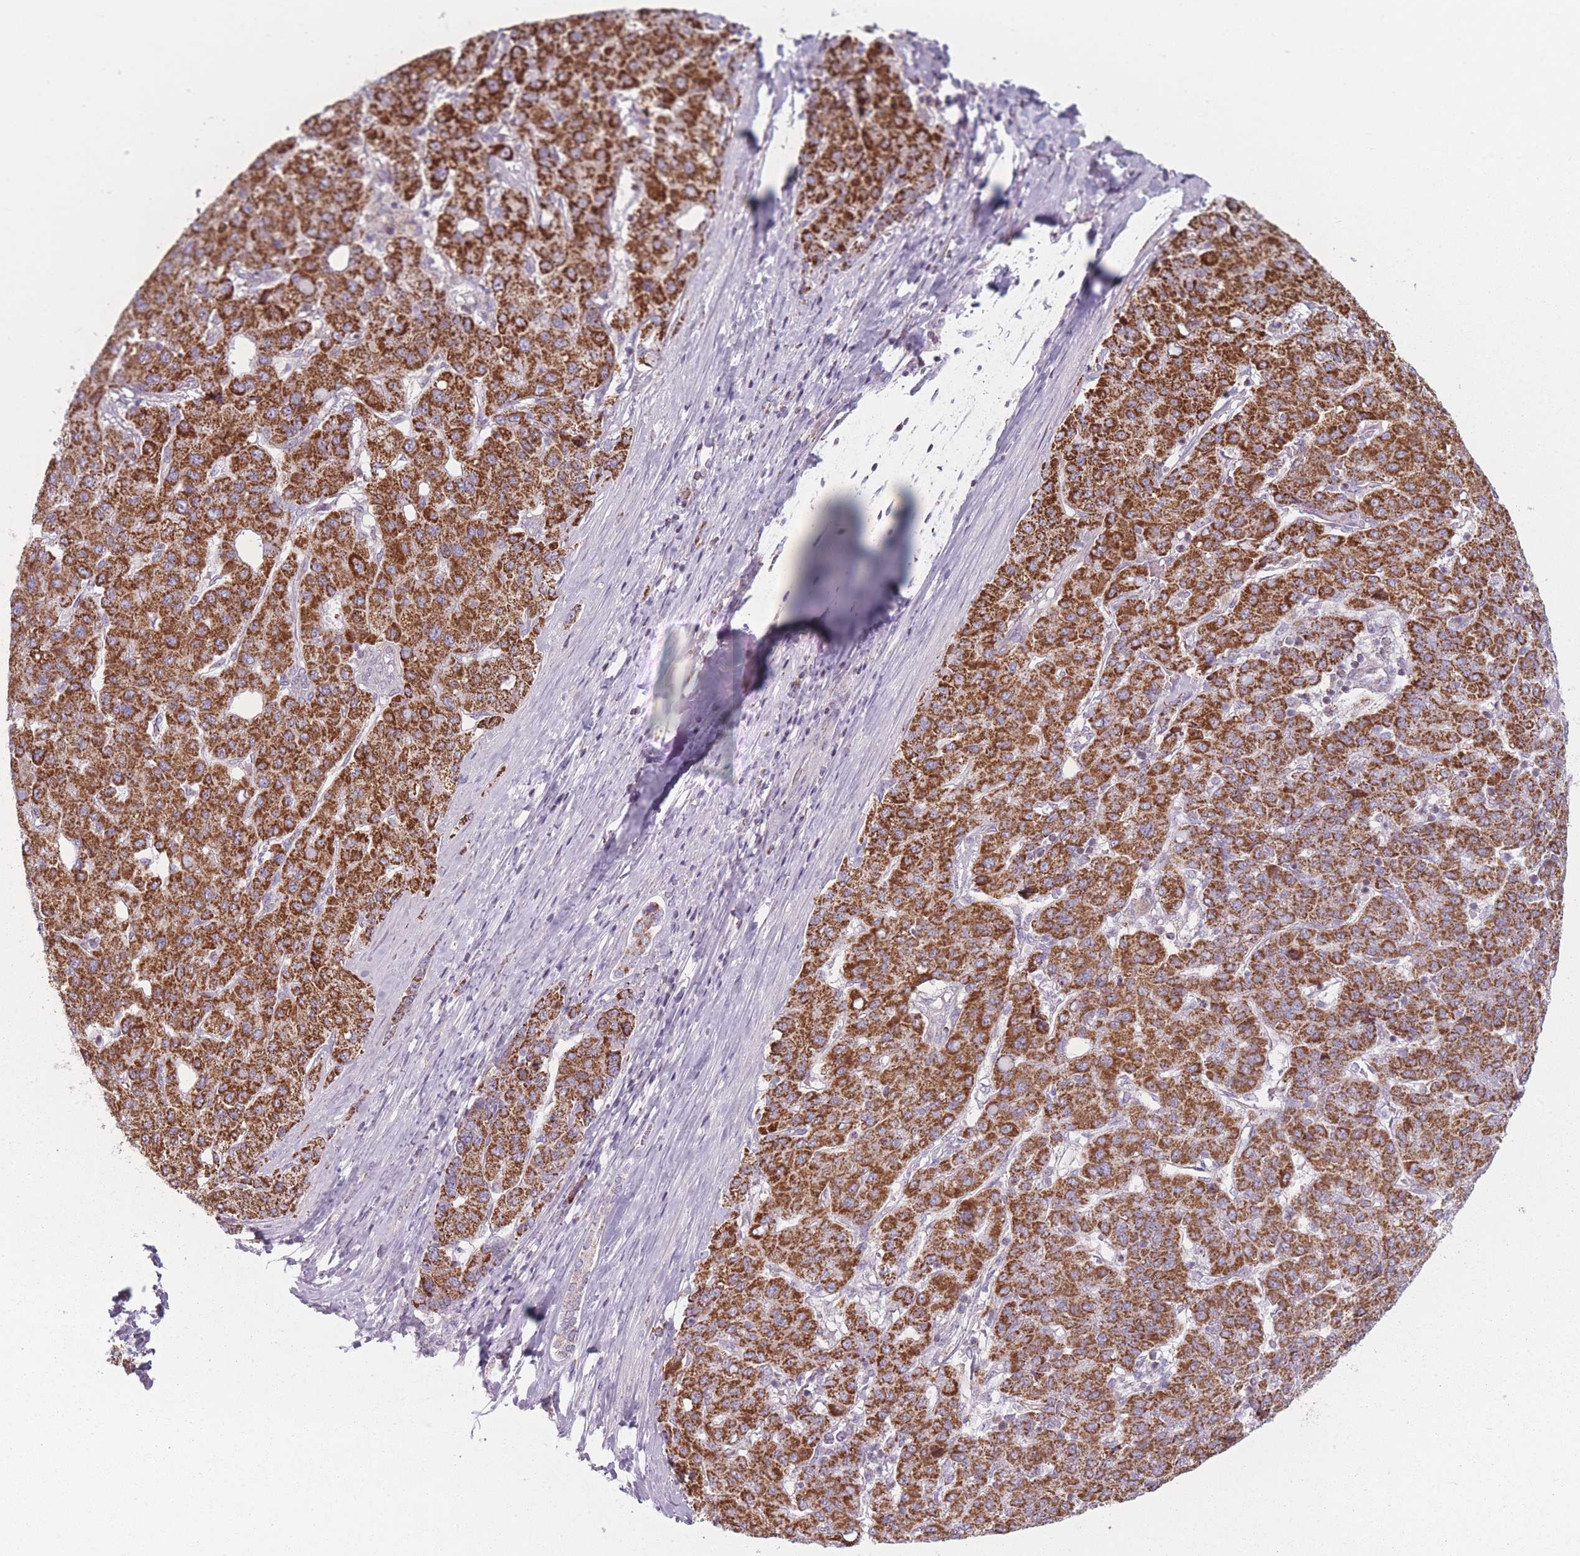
{"staining": {"intensity": "strong", "quantity": ">75%", "location": "cytoplasmic/membranous"}, "tissue": "liver cancer", "cell_type": "Tumor cells", "image_type": "cancer", "snomed": [{"axis": "morphology", "description": "Carcinoma, Hepatocellular, NOS"}, {"axis": "topography", "description": "Liver"}], "caption": "Immunohistochemical staining of human liver cancer shows high levels of strong cytoplasmic/membranous protein staining in about >75% of tumor cells. (Stains: DAB (3,3'-diaminobenzidine) in brown, nuclei in blue, Microscopy: brightfield microscopy at high magnification).", "gene": "DCHS1", "patient": {"sex": "male", "age": 65}}